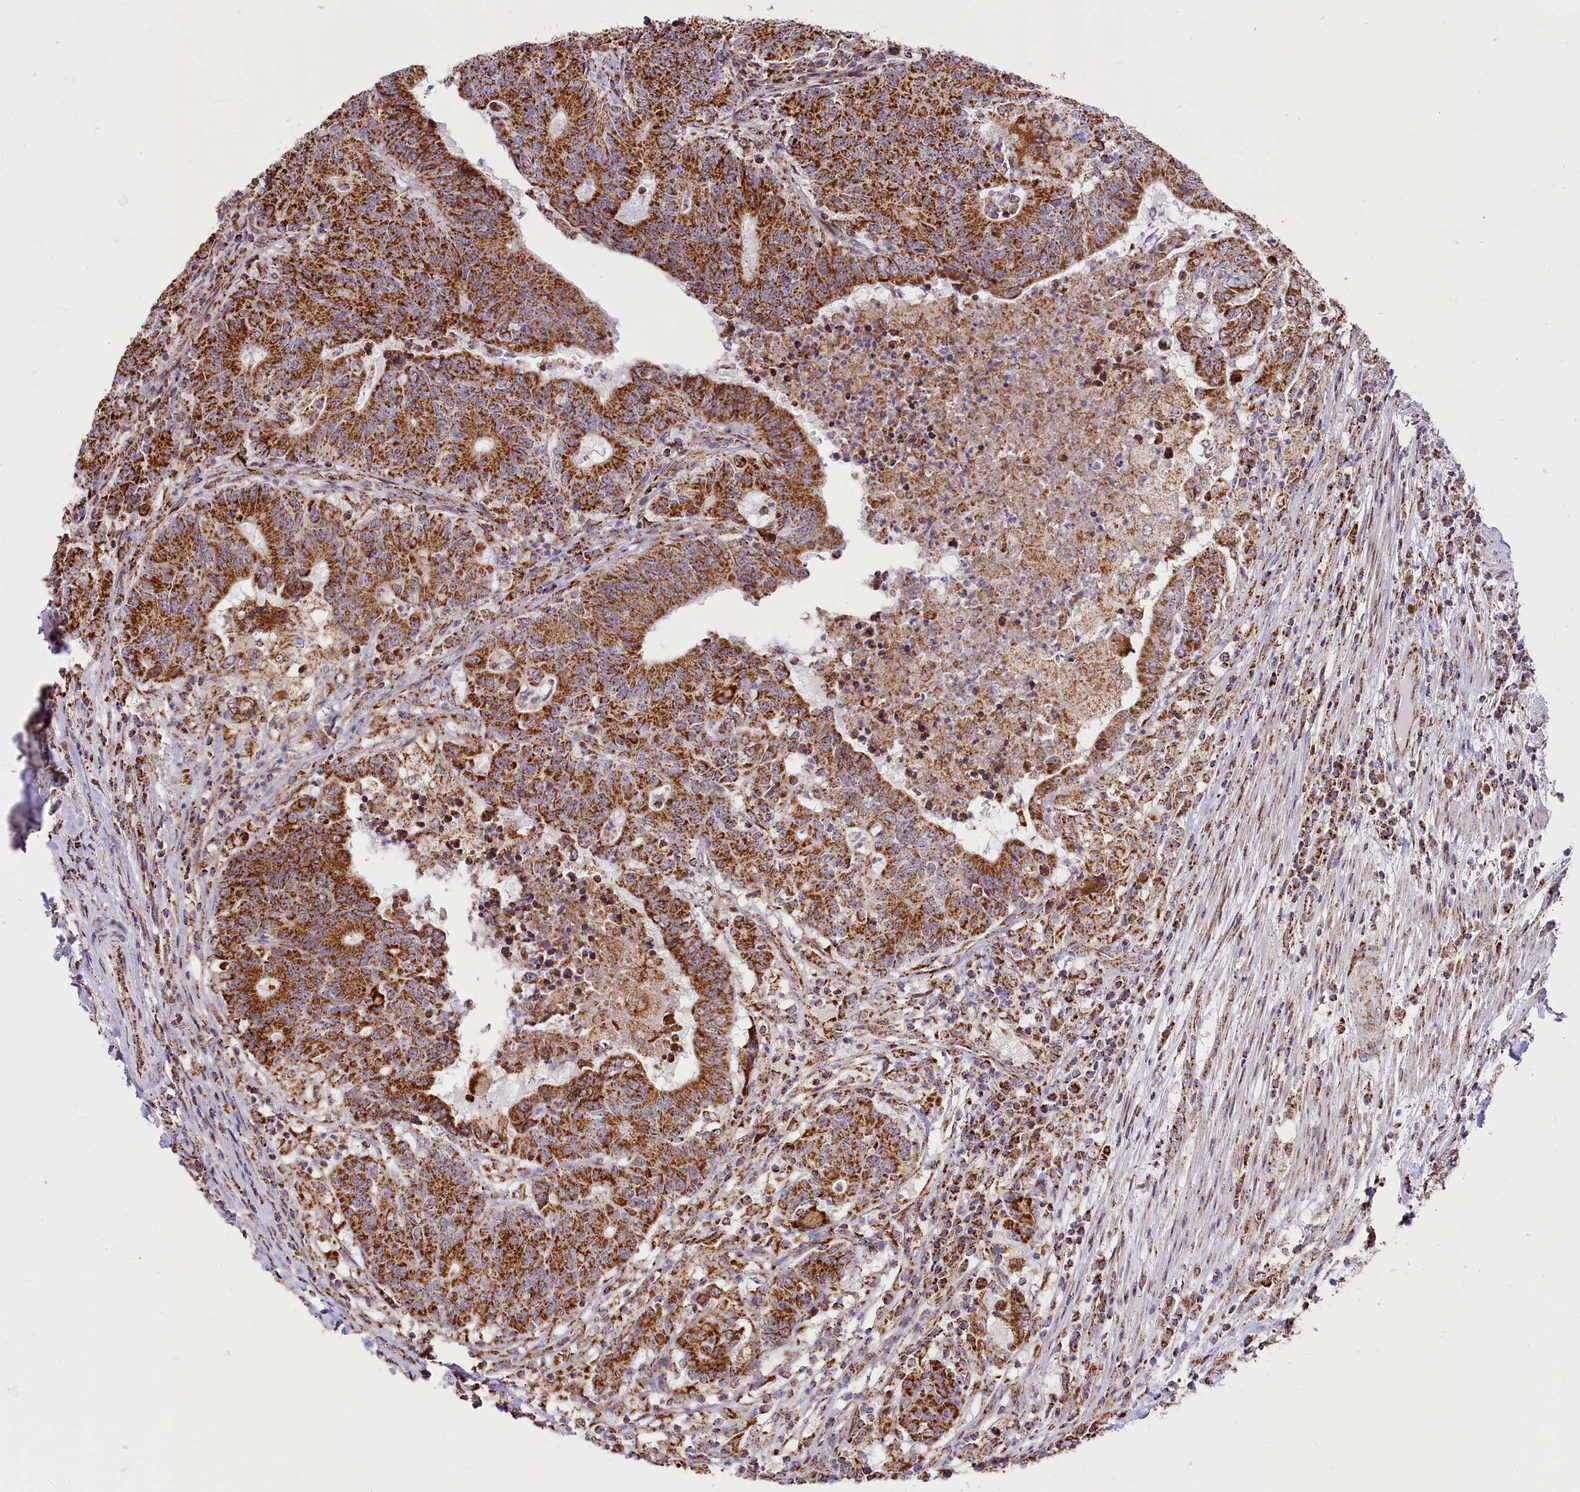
{"staining": {"intensity": "strong", "quantity": ">75%", "location": "cytoplasmic/membranous"}, "tissue": "colorectal cancer", "cell_type": "Tumor cells", "image_type": "cancer", "snomed": [{"axis": "morphology", "description": "Adenocarcinoma, NOS"}, {"axis": "topography", "description": "Colon"}], "caption": "A high-resolution photomicrograph shows immunohistochemistry staining of colorectal cancer (adenocarcinoma), which reveals strong cytoplasmic/membranous expression in approximately >75% of tumor cells. (Brightfield microscopy of DAB IHC at high magnification).", "gene": "NDUFA8", "patient": {"sex": "female", "age": 75}}